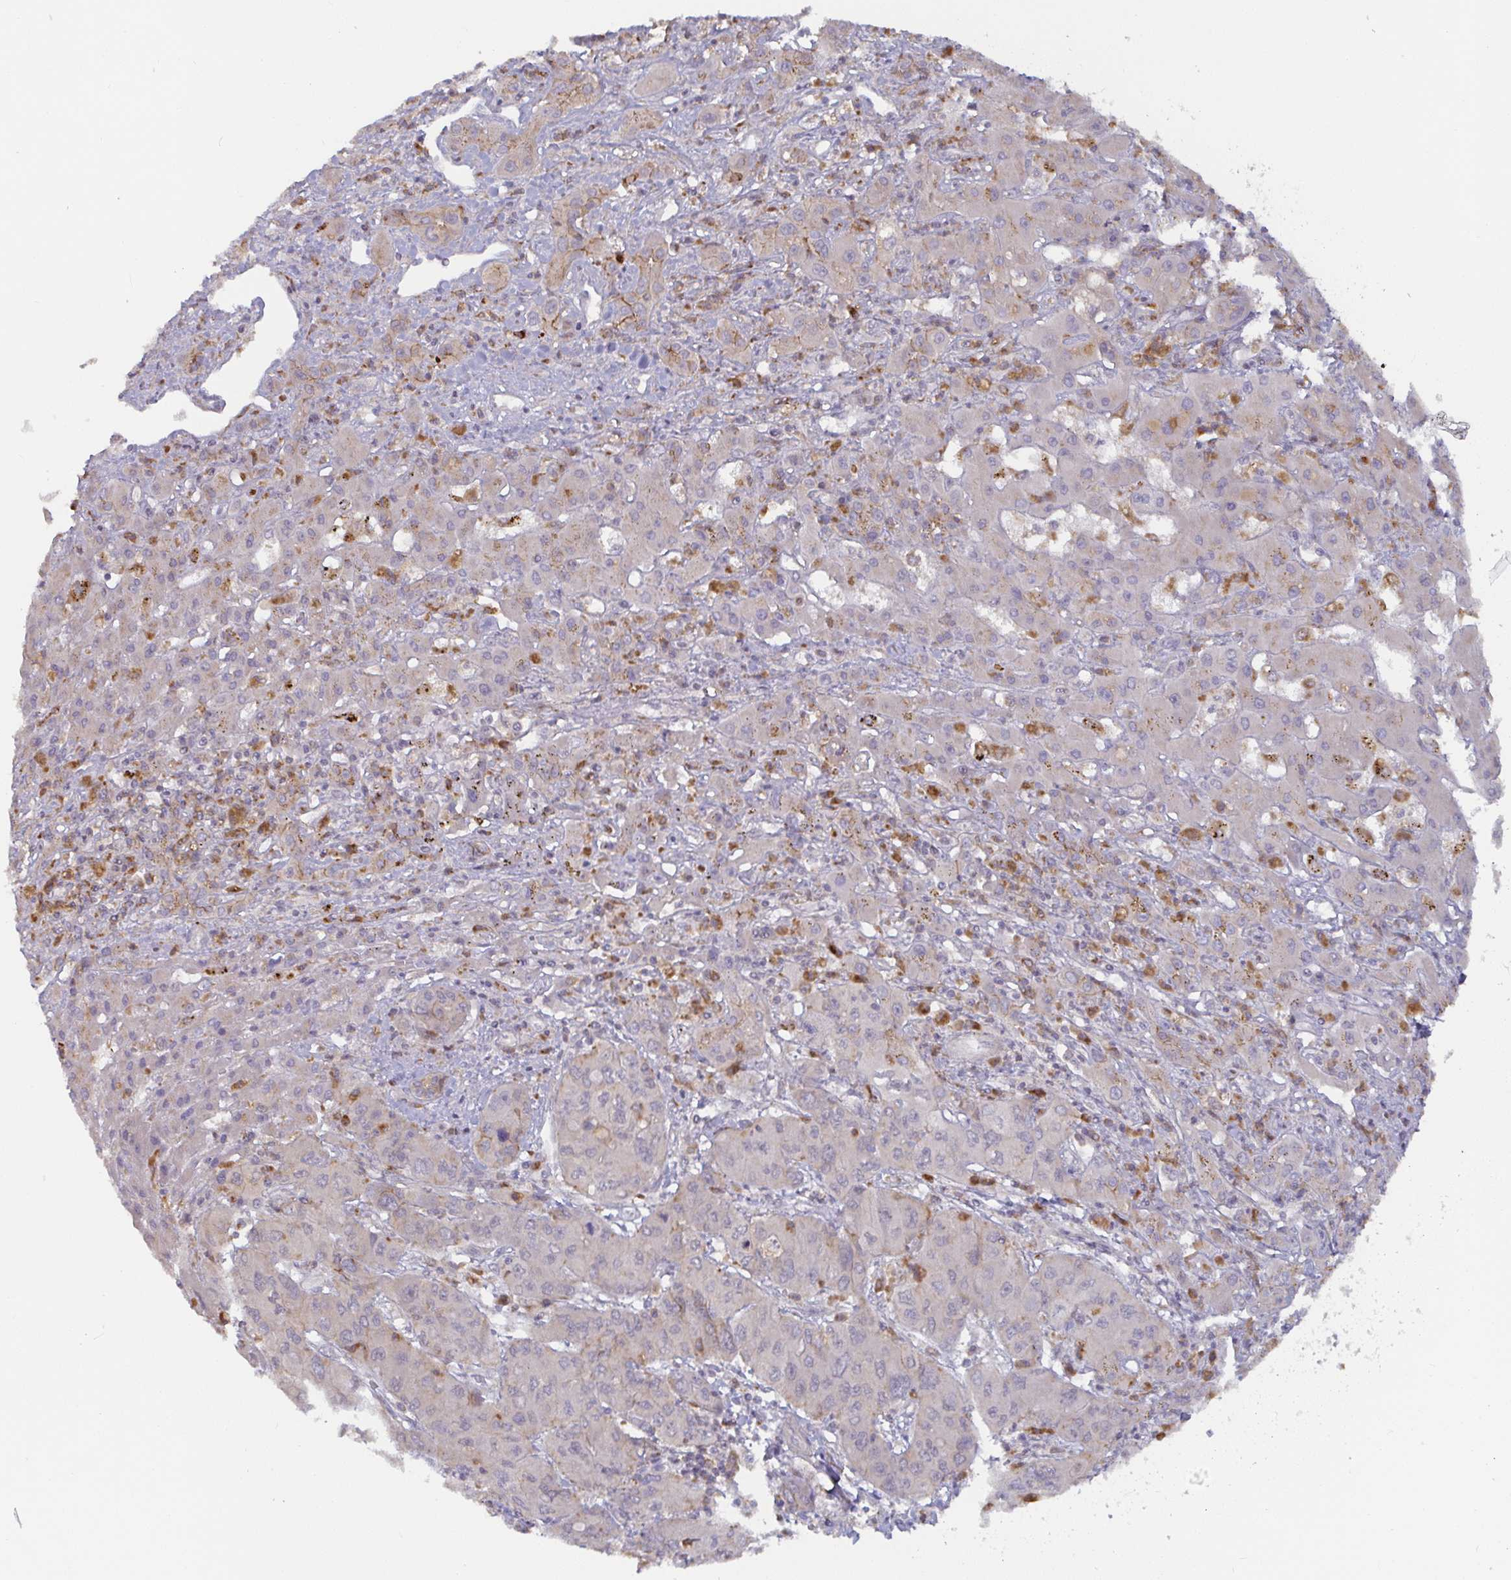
{"staining": {"intensity": "negative", "quantity": "none", "location": "none"}, "tissue": "liver cancer", "cell_type": "Tumor cells", "image_type": "cancer", "snomed": [{"axis": "morphology", "description": "Cholangiocarcinoma"}, {"axis": "topography", "description": "Liver"}], "caption": "Immunohistochemistry of liver cancer demonstrates no expression in tumor cells.", "gene": "CDH18", "patient": {"sex": "male", "age": 67}}